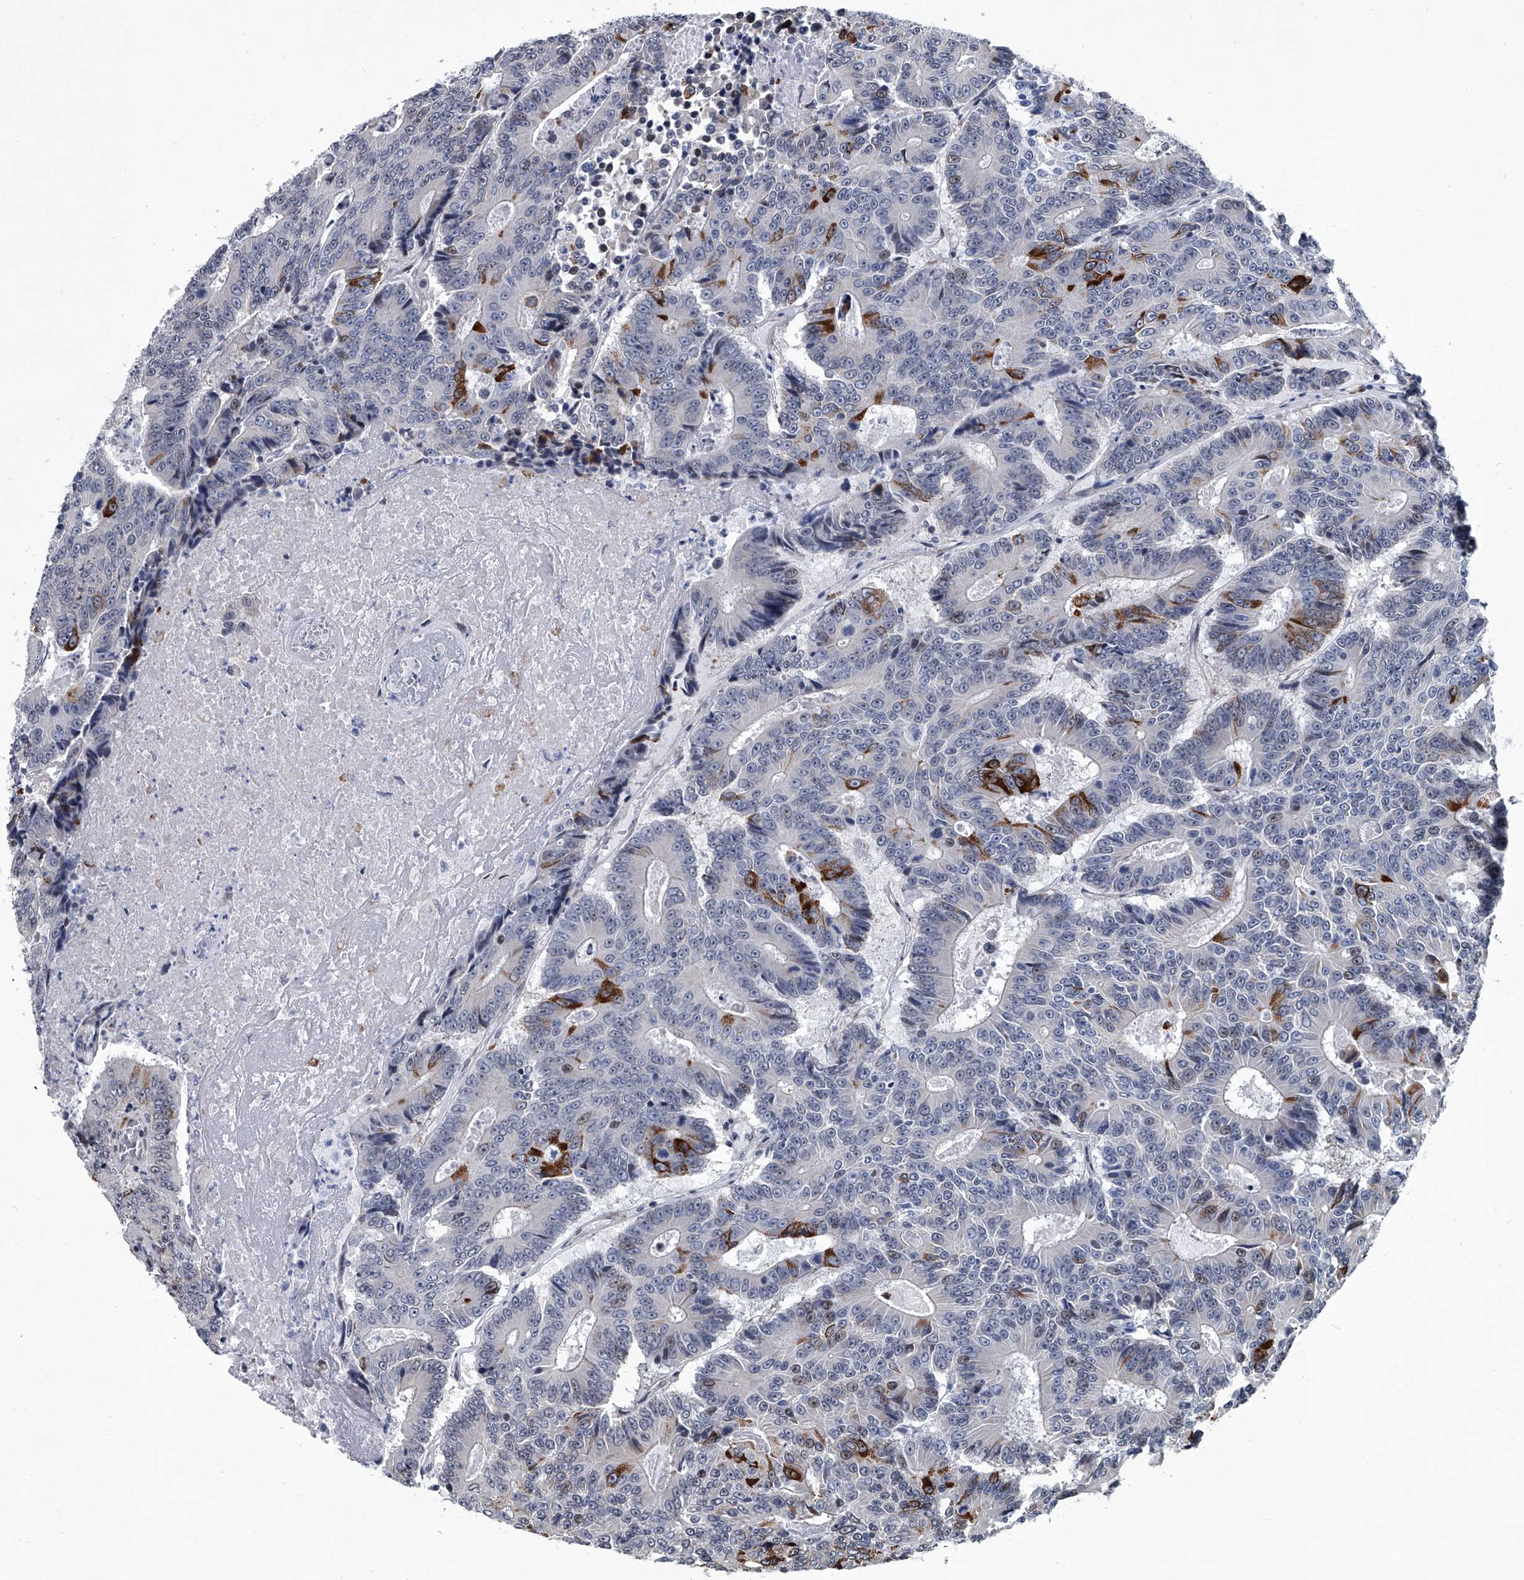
{"staining": {"intensity": "strong", "quantity": "<25%", "location": "cytoplasmic/membranous"}, "tissue": "colorectal cancer", "cell_type": "Tumor cells", "image_type": "cancer", "snomed": [{"axis": "morphology", "description": "Adenocarcinoma, NOS"}, {"axis": "topography", "description": "Colon"}], "caption": "About <25% of tumor cells in human colorectal cancer reveal strong cytoplasmic/membranous protein positivity as visualized by brown immunohistochemical staining.", "gene": "PPP2R5D", "patient": {"sex": "male", "age": 83}}